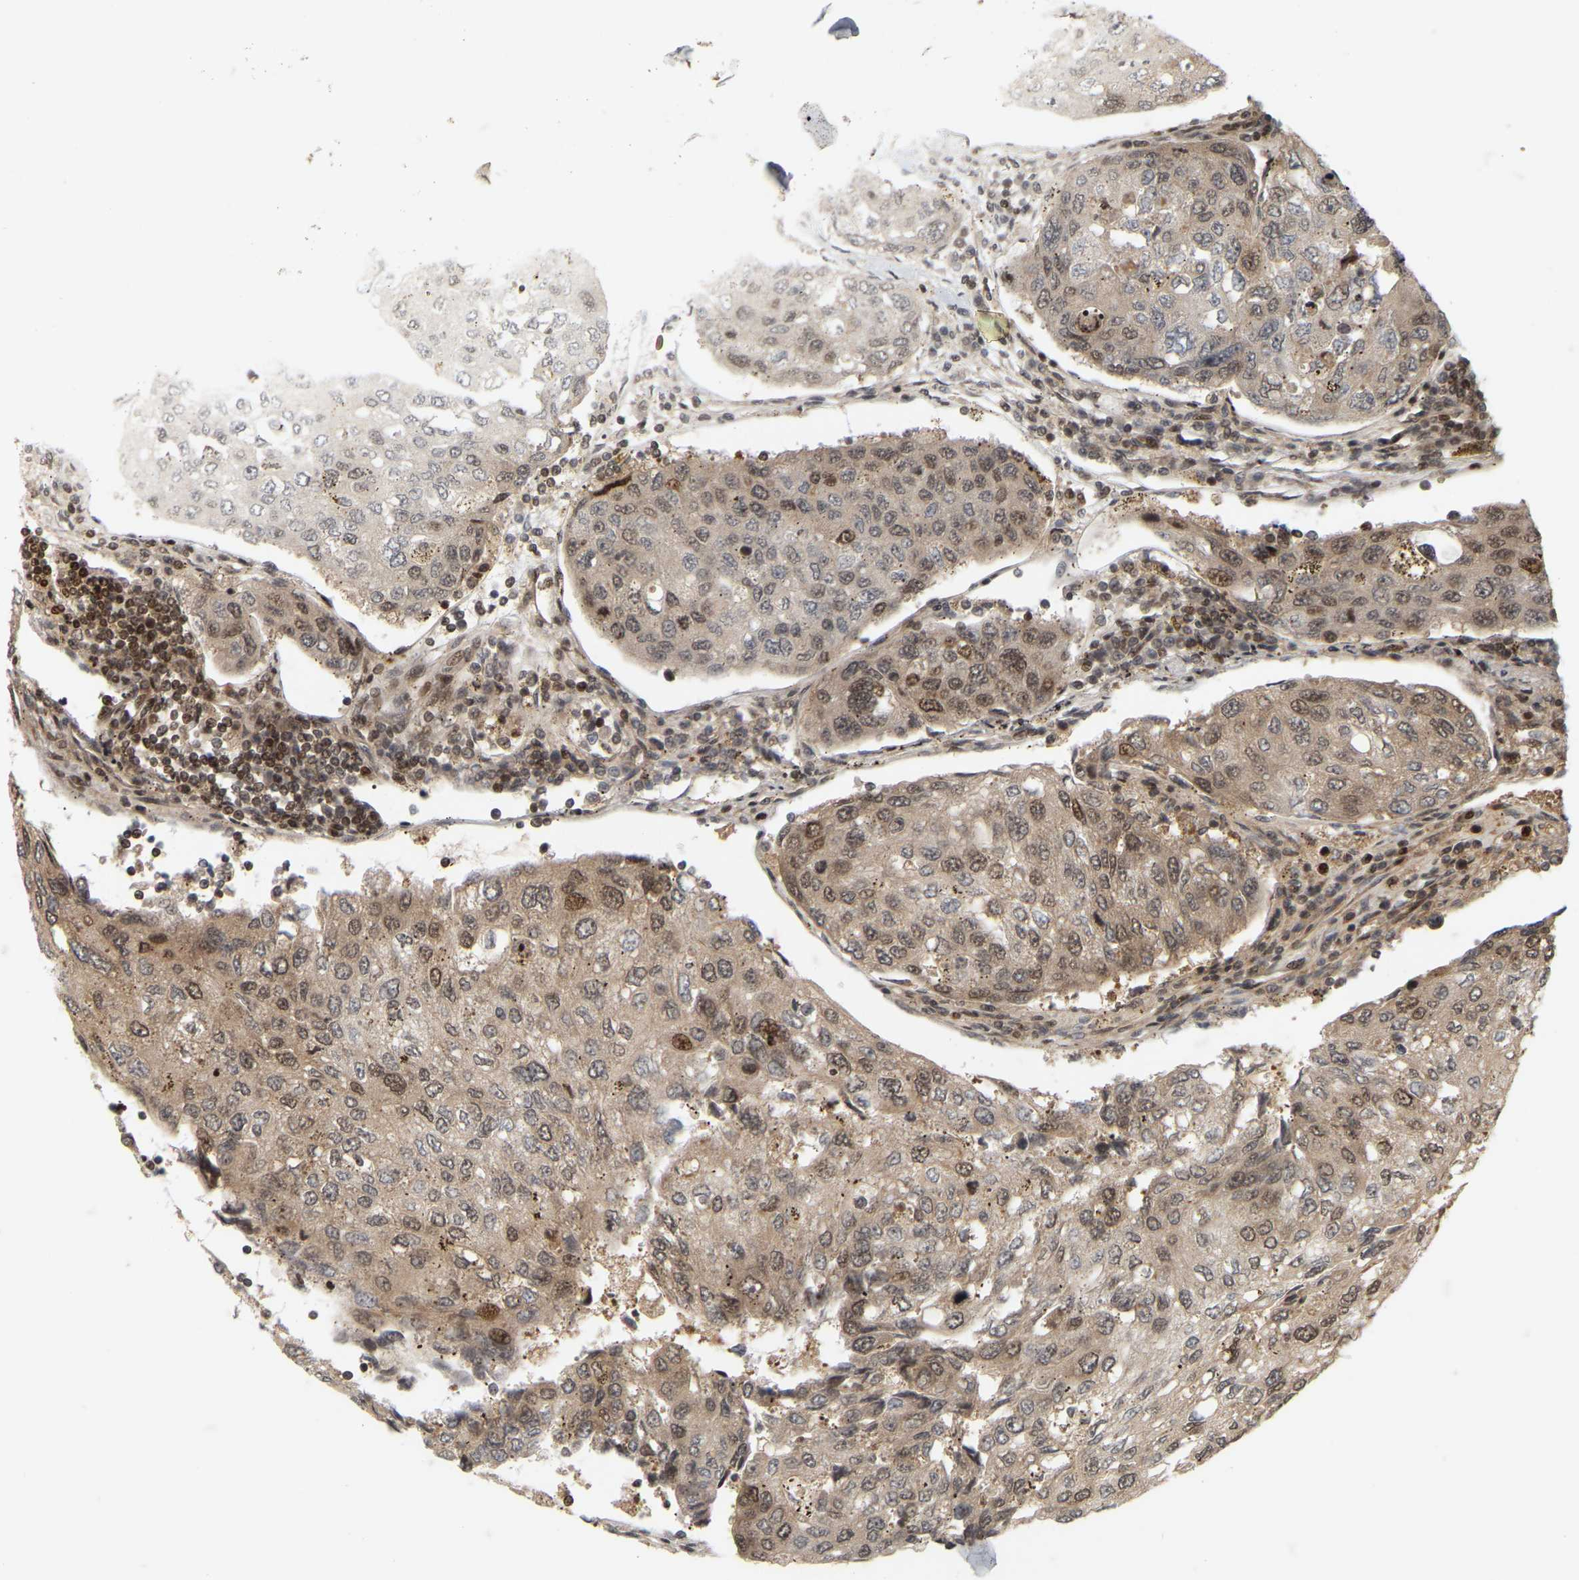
{"staining": {"intensity": "moderate", "quantity": "<25%", "location": "cytoplasmic/membranous,nuclear"}, "tissue": "urothelial cancer", "cell_type": "Tumor cells", "image_type": "cancer", "snomed": [{"axis": "morphology", "description": "Urothelial carcinoma, High grade"}, {"axis": "topography", "description": "Lymph node"}, {"axis": "topography", "description": "Urinary bladder"}], "caption": "High-grade urothelial carcinoma stained for a protein reveals moderate cytoplasmic/membranous and nuclear positivity in tumor cells.", "gene": "NFE2L2", "patient": {"sex": "male", "age": 51}}